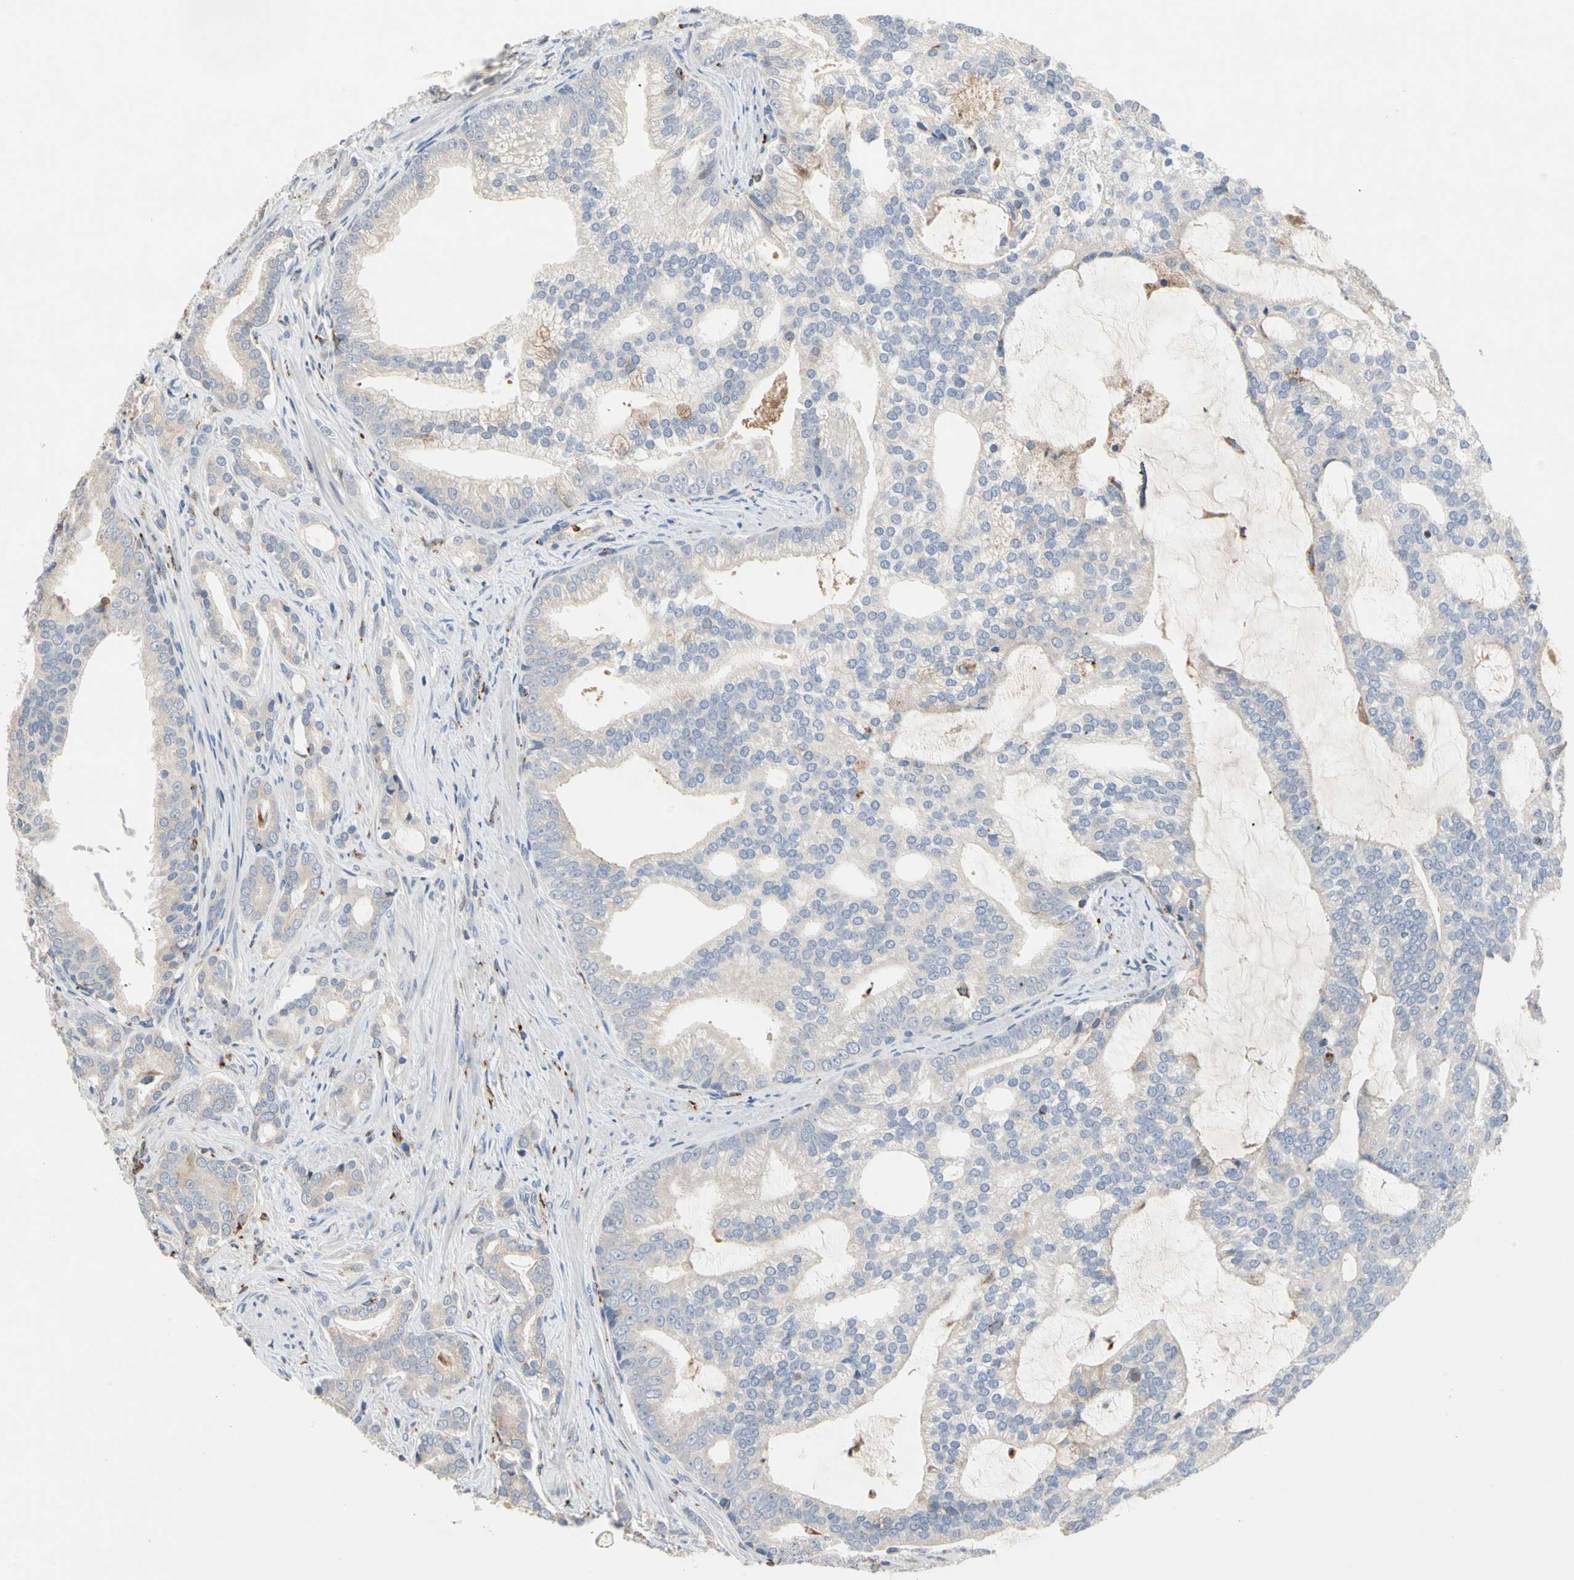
{"staining": {"intensity": "weak", "quantity": "<25%", "location": "cytoplasmic/membranous"}, "tissue": "prostate cancer", "cell_type": "Tumor cells", "image_type": "cancer", "snomed": [{"axis": "morphology", "description": "Adenocarcinoma, Low grade"}, {"axis": "topography", "description": "Prostate"}], "caption": "Tumor cells show no significant expression in adenocarcinoma (low-grade) (prostate). (DAB IHC with hematoxylin counter stain).", "gene": "ADA2", "patient": {"sex": "male", "age": 58}}